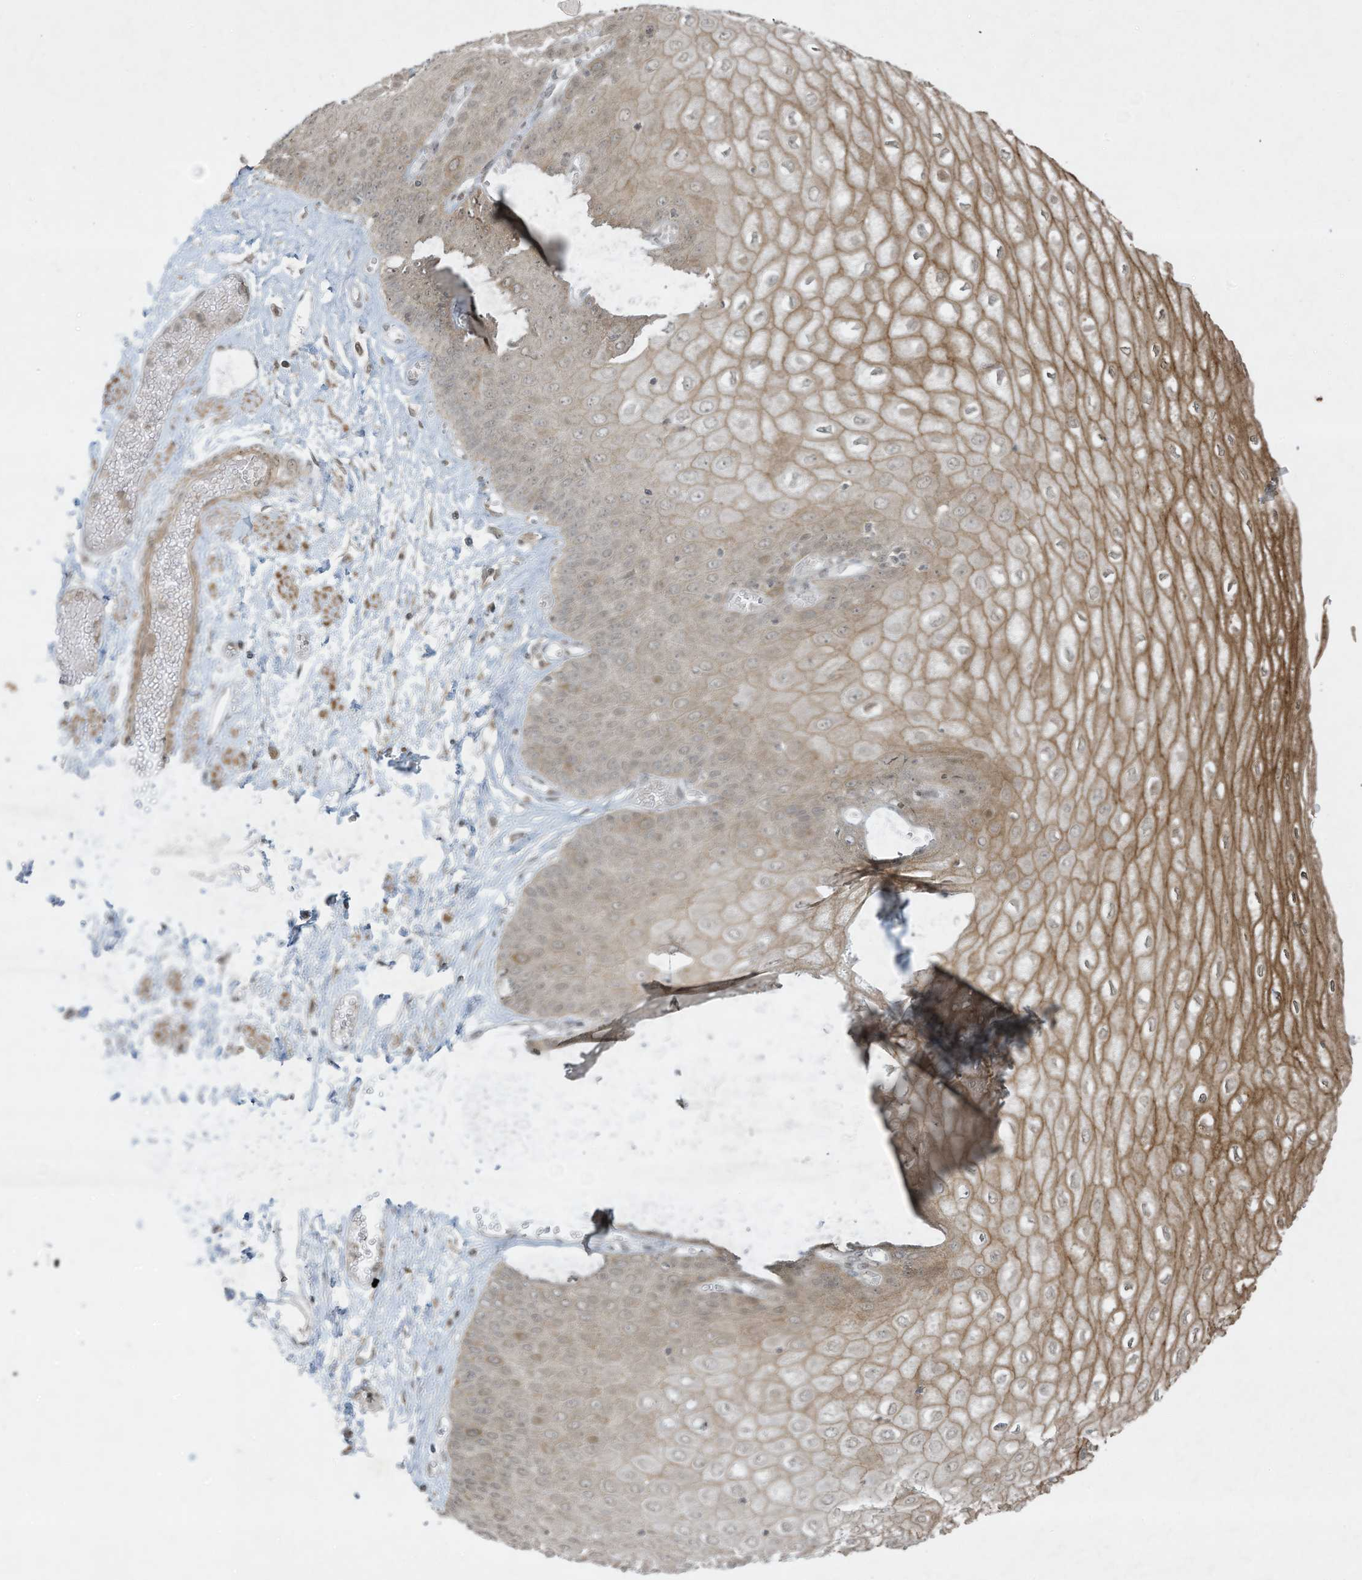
{"staining": {"intensity": "strong", "quantity": "25%-75%", "location": "cytoplasmic/membranous,nuclear"}, "tissue": "esophagus", "cell_type": "Squamous epithelial cells", "image_type": "normal", "snomed": [{"axis": "morphology", "description": "Normal tissue, NOS"}, {"axis": "topography", "description": "Esophagus"}], "caption": "Brown immunohistochemical staining in unremarkable esophagus demonstrates strong cytoplasmic/membranous,nuclear expression in about 25%-75% of squamous epithelial cells.", "gene": "ZNF263", "patient": {"sex": "male", "age": 60}}